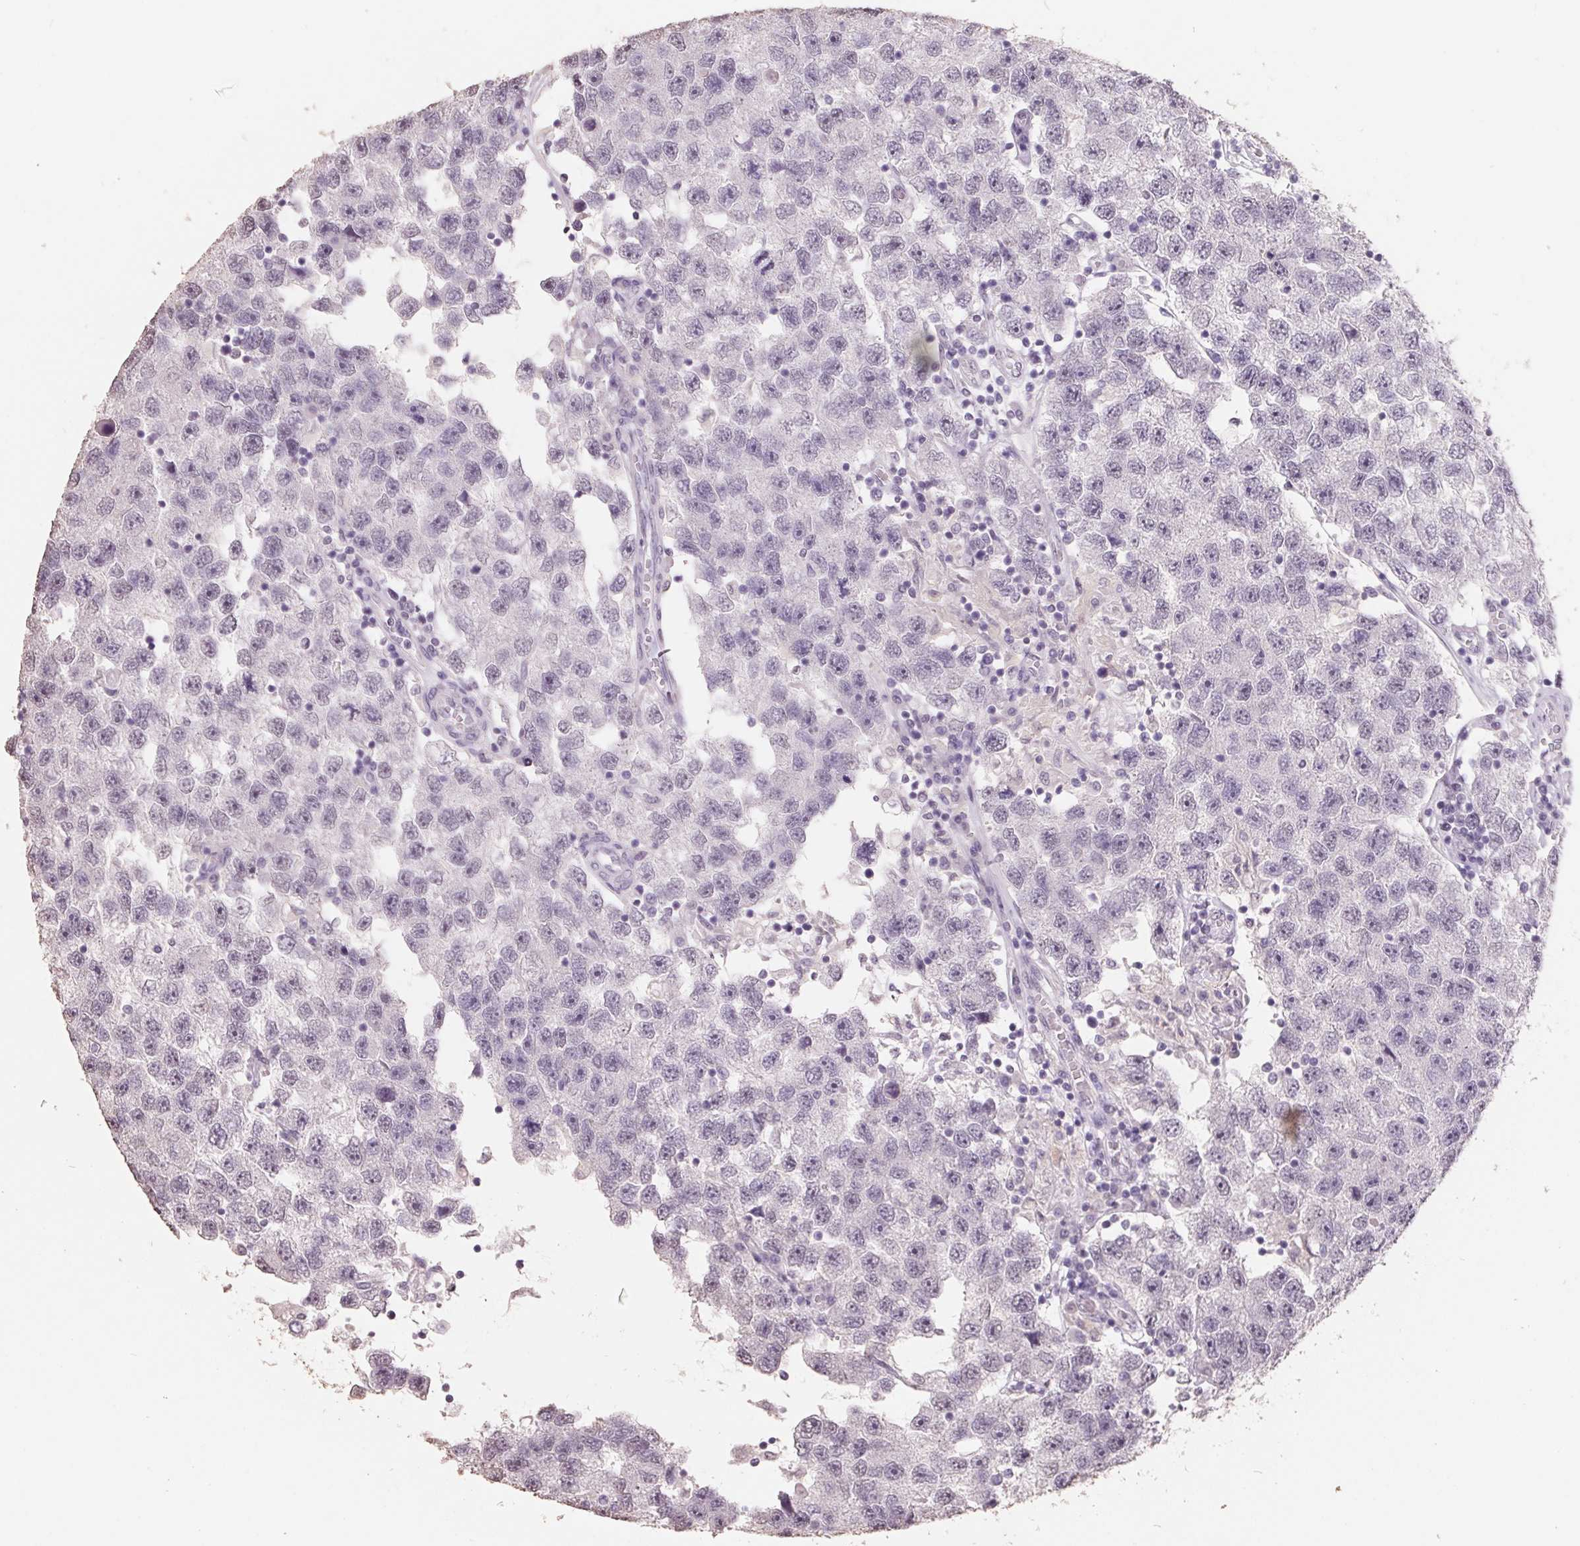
{"staining": {"intensity": "negative", "quantity": "none", "location": "none"}, "tissue": "testis cancer", "cell_type": "Tumor cells", "image_type": "cancer", "snomed": [{"axis": "morphology", "description": "Seminoma, NOS"}, {"axis": "topography", "description": "Testis"}], "caption": "An immunohistochemistry histopathology image of testis seminoma is shown. There is no staining in tumor cells of testis seminoma.", "gene": "FTCD", "patient": {"sex": "male", "age": 26}}